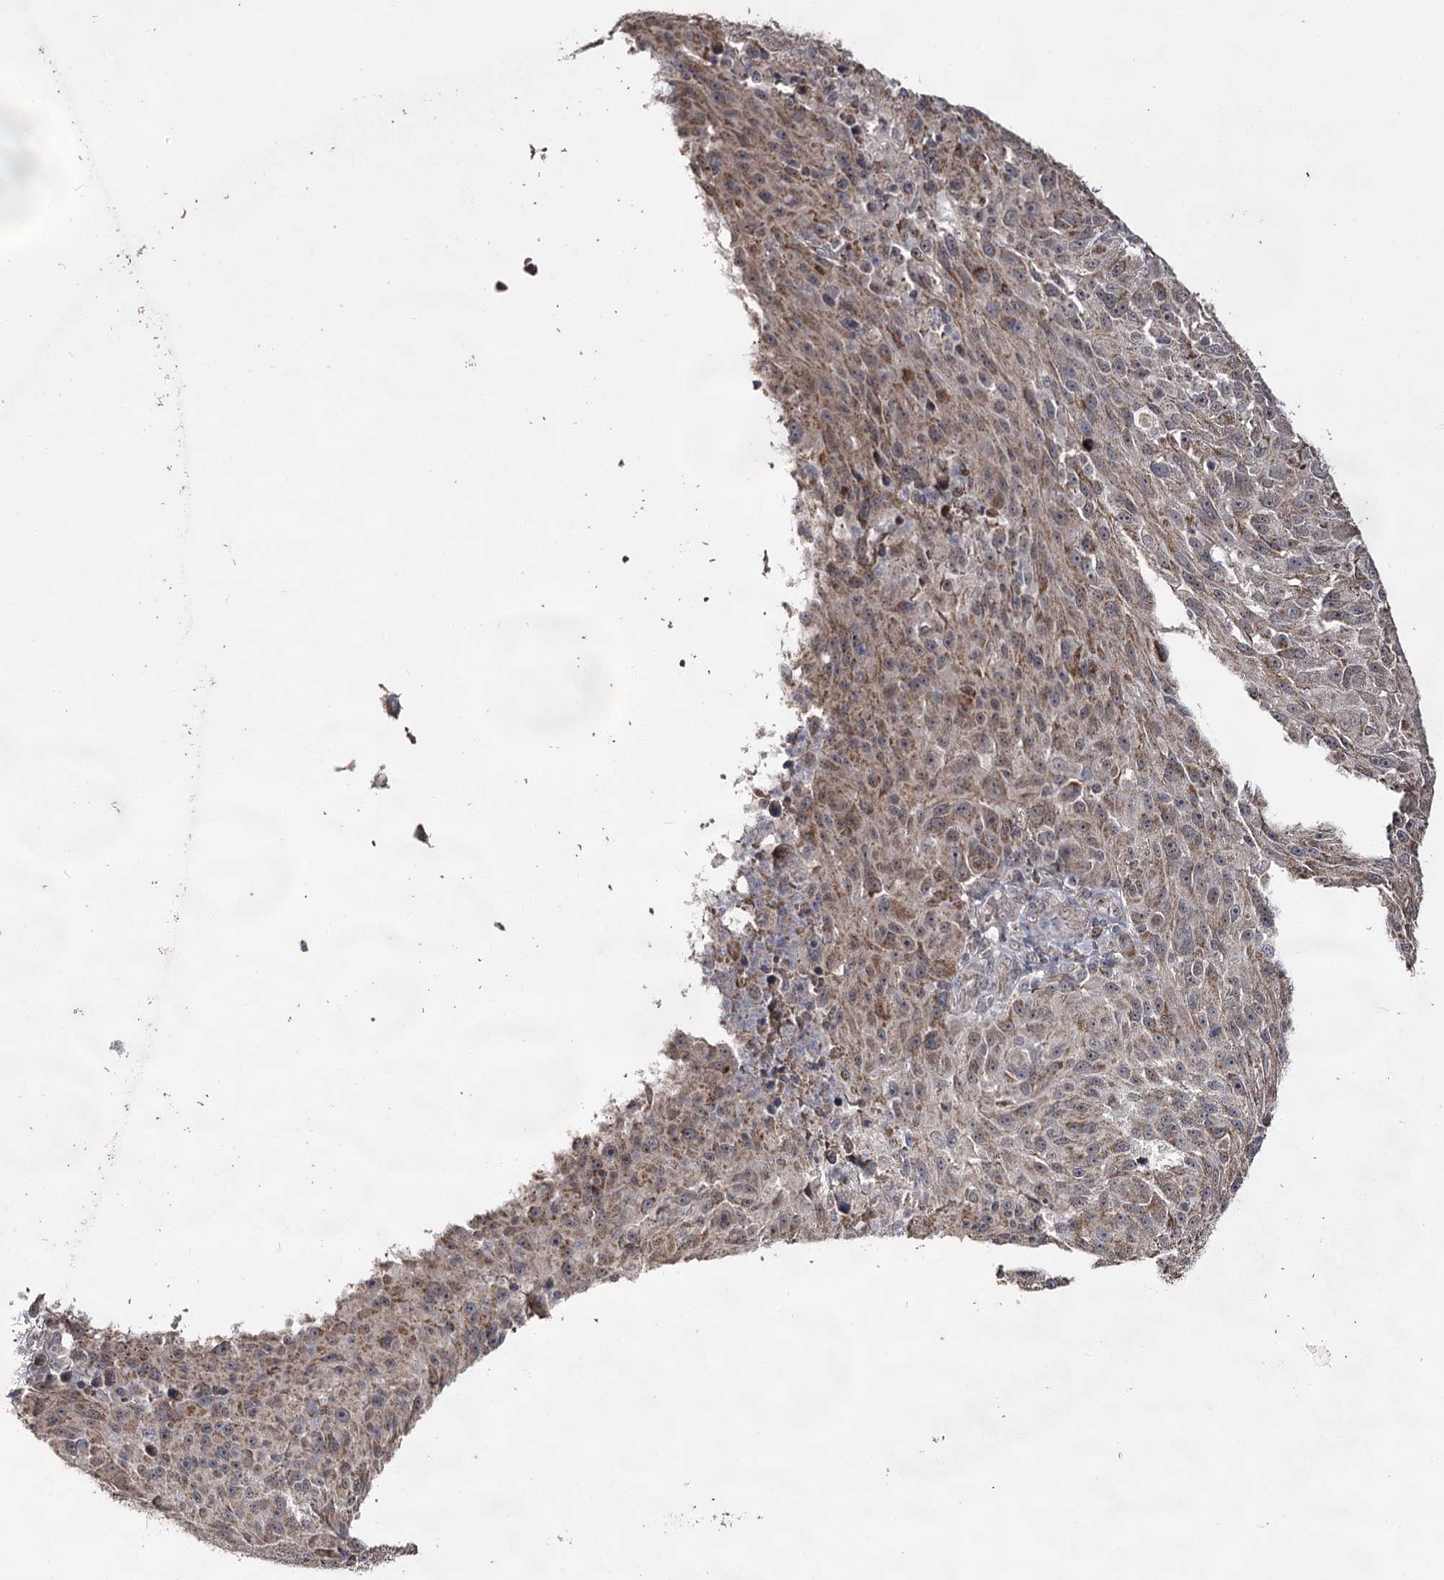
{"staining": {"intensity": "moderate", "quantity": ">75%", "location": "cytoplasmic/membranous"}, "tissue": "melanoma", "cell_type": "Tumor cells", "image_type": "cancer", "snomed": [{"axis": "morphology", "description": "Malignant melanoma, NOS"}, {"axis": "topography", "description": "Skin"}], "caption": "Tumor cells reveal moderate cytoplasmic/membranous staining in approximately >75% of cells in malignant melanoma.", "gene": "ACTR6", "patient": {"sex": "male", "age": 53}}